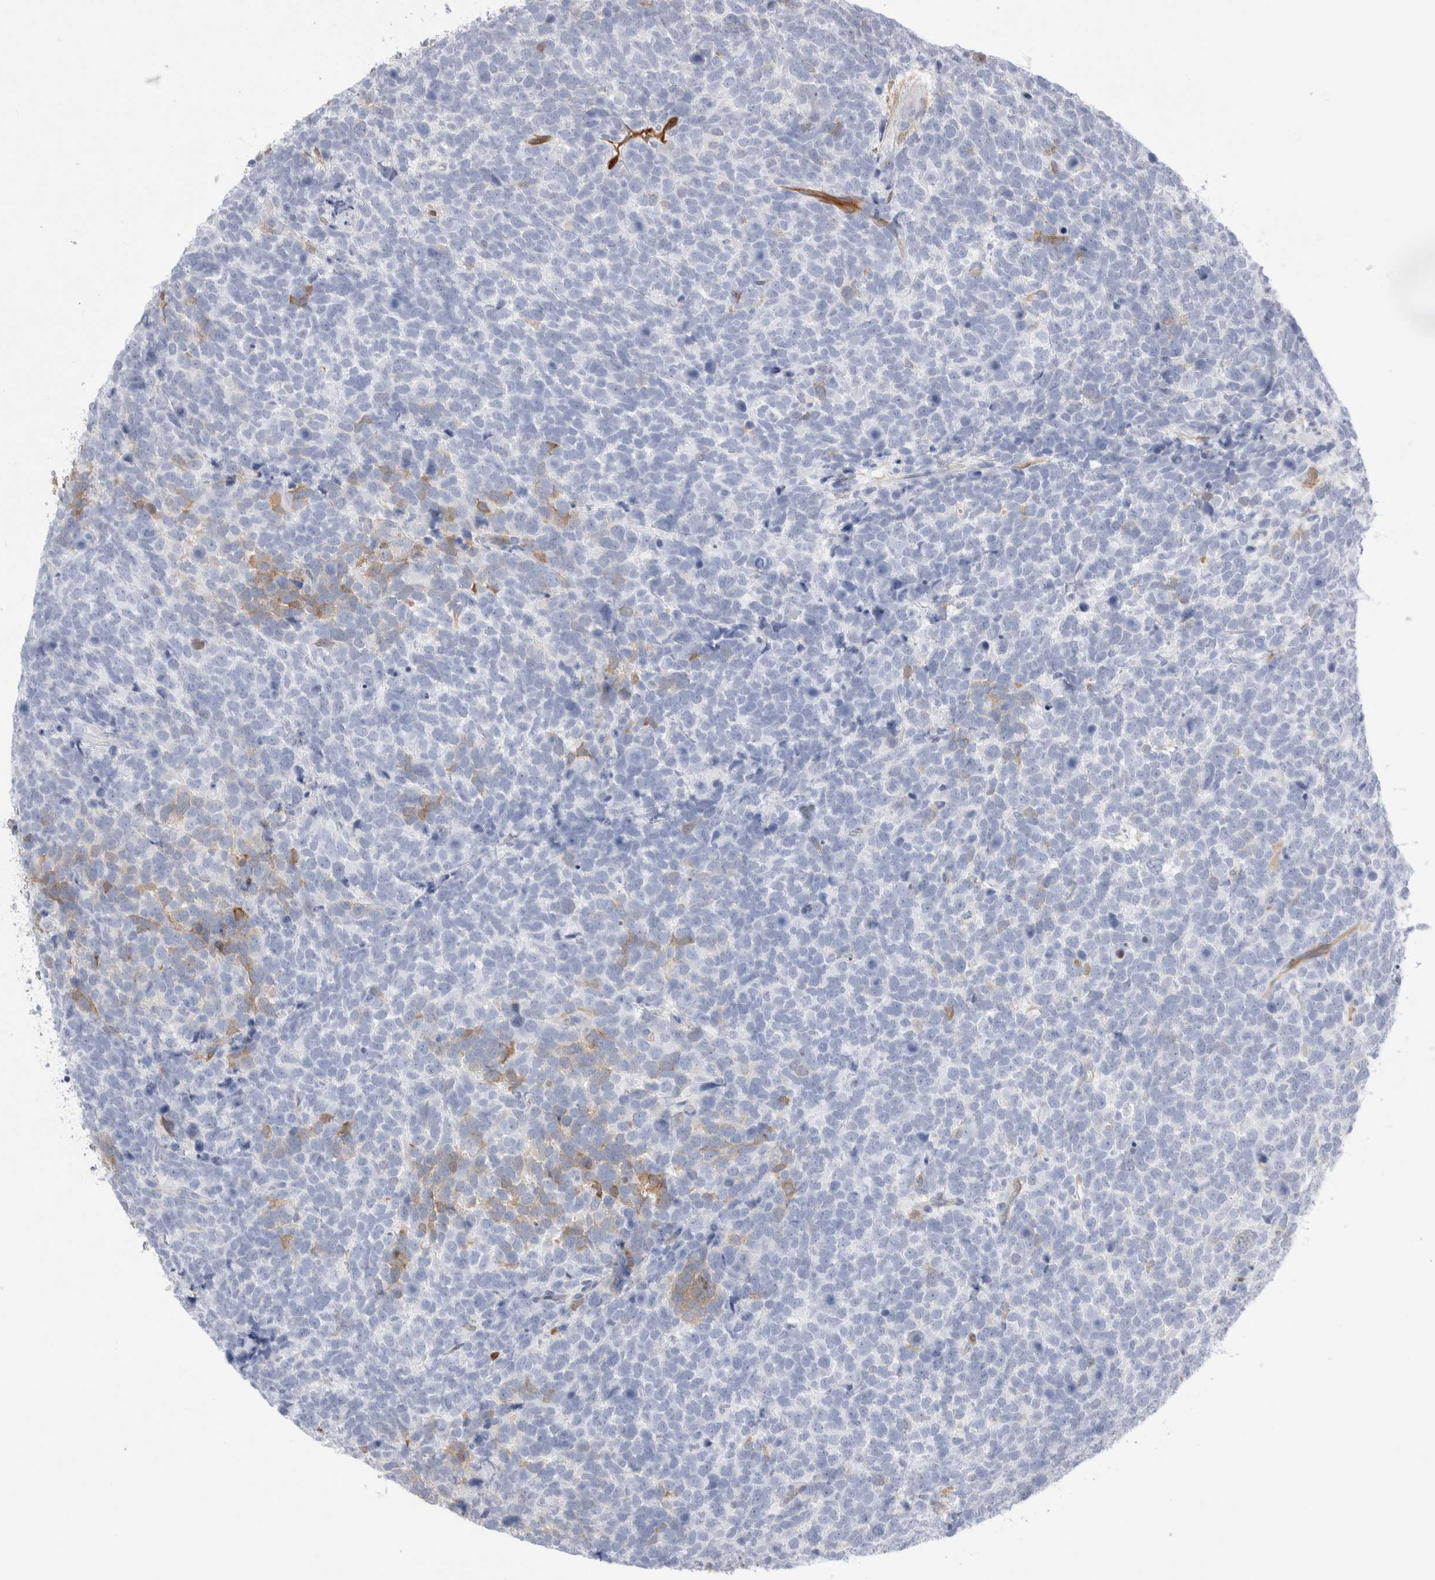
{"staining": {"intensity": "weak", "quantity": "<25%", "location": "cytoplasmic/membranous"}, "tissue": "urothelial cancer", "cell_type": "Tumor cells", "image_type": "cancer", "snomed": [{"axis": "morphology", "description": "Urothelial carcinoma, High grade"}, {"axis": "topography", "description": "Urinary bladder"}], "caption": "Protein analysis of urothelial carcinoma (high-grade) reveals no significant staining in tumor cells.", "gene": "NAPEPLD", "patient": {"sex": "female", "age": 82}}